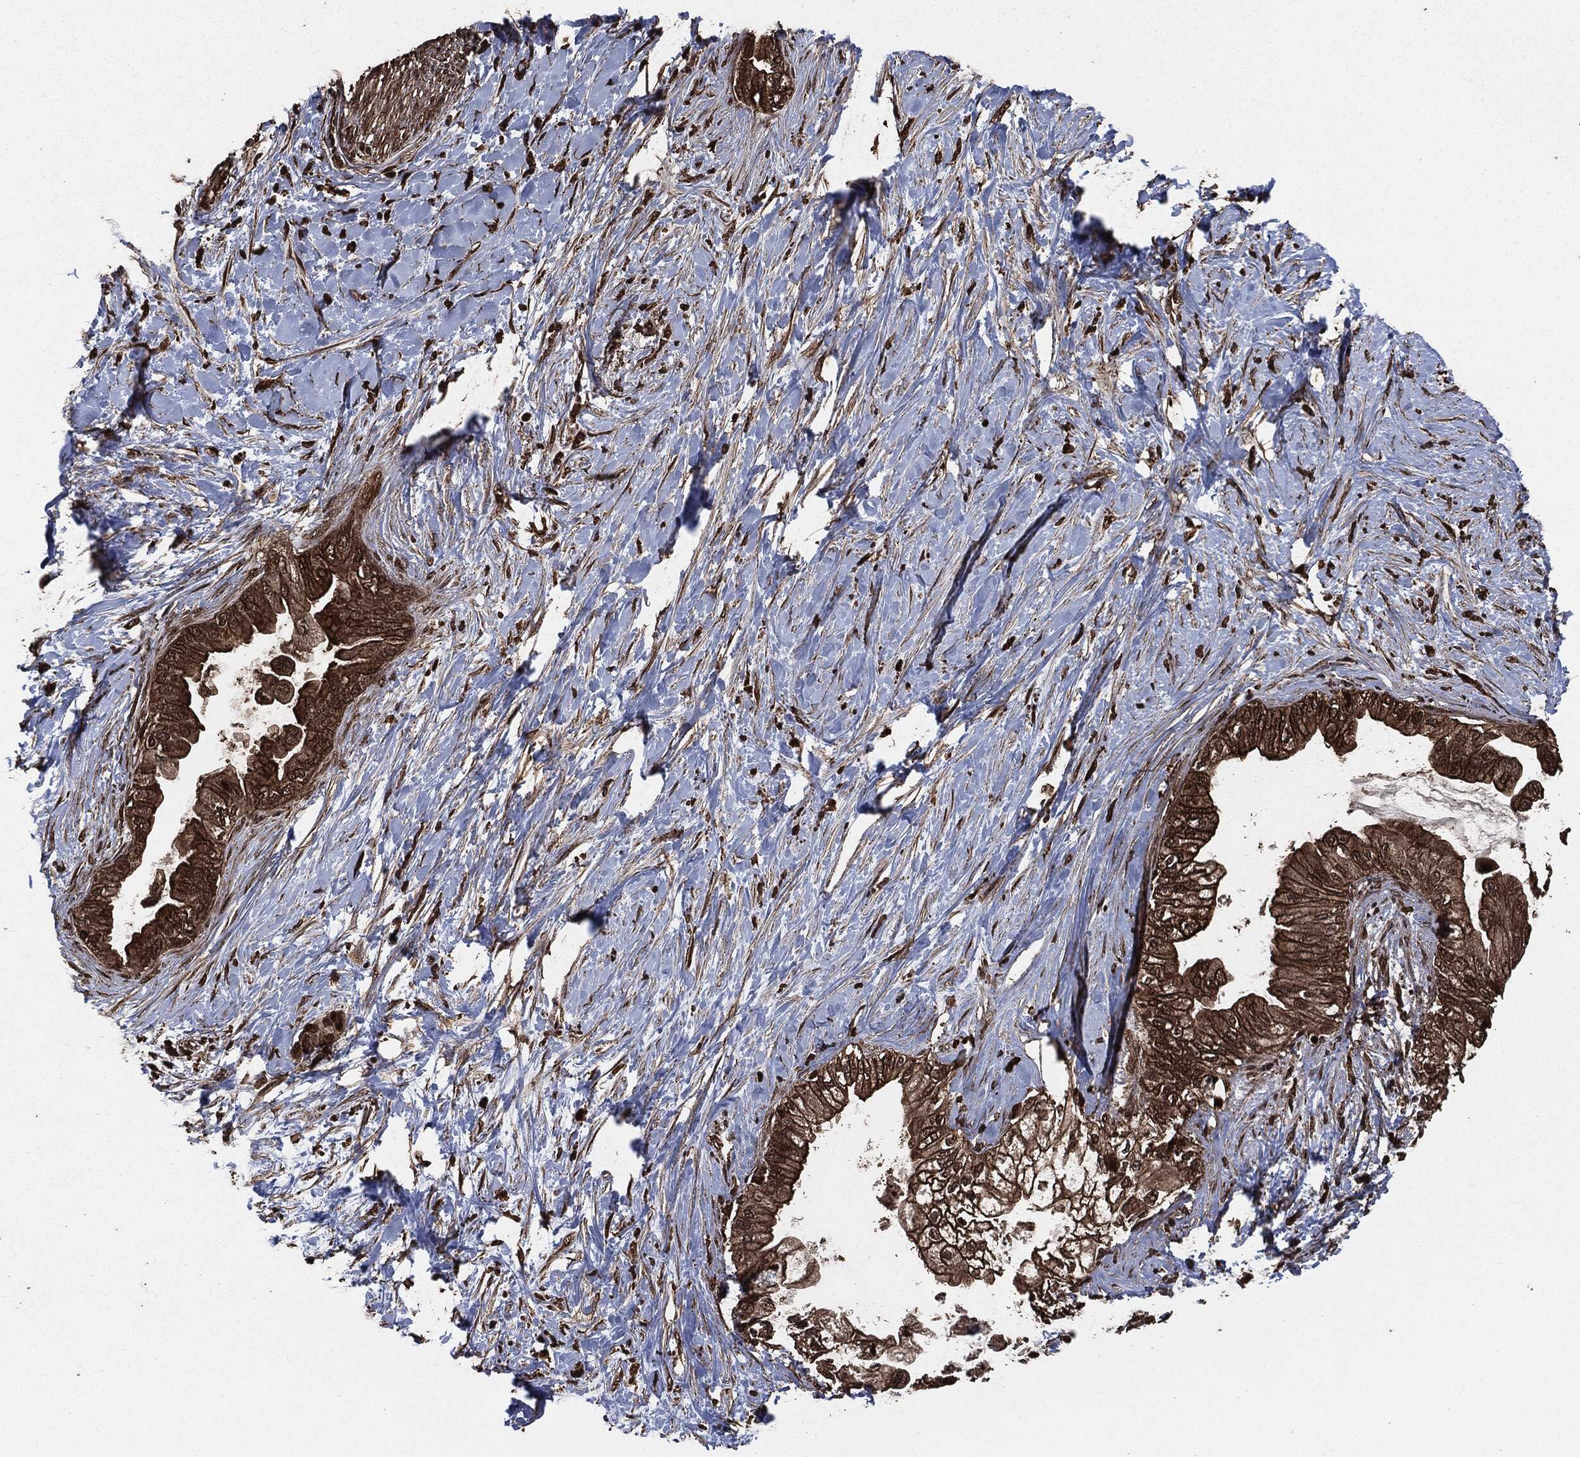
{"staining": {"intensity": "strong", "quantity": "25%-75%", "location": "cytoplasmic/membranous"}, "tissue": "pancreatic cancer", "cell_type": "Tumor cells", "image_type": "cancer", "snomed": [{"axis": "morphology", "description": "Normal tissue, NOS"}, {"axis": "morphology", "description": "Adenocarcinoma, NOS"}, {"axis": "topography", "description": "Pancreas"}, {"axis": "topography", "description": "Duodenum"}], "caption": "Immunohistochemistry (DAB) staining of human adenocarcinoma (pancreatic) shows strong cytoplasmic/membranous protein staining in about 25%-75% of tumor cells. (IHC, brightfield microscopy, high magnification).", "gene": "EGFR", "patient": {"sex": "female", "age": 60}}